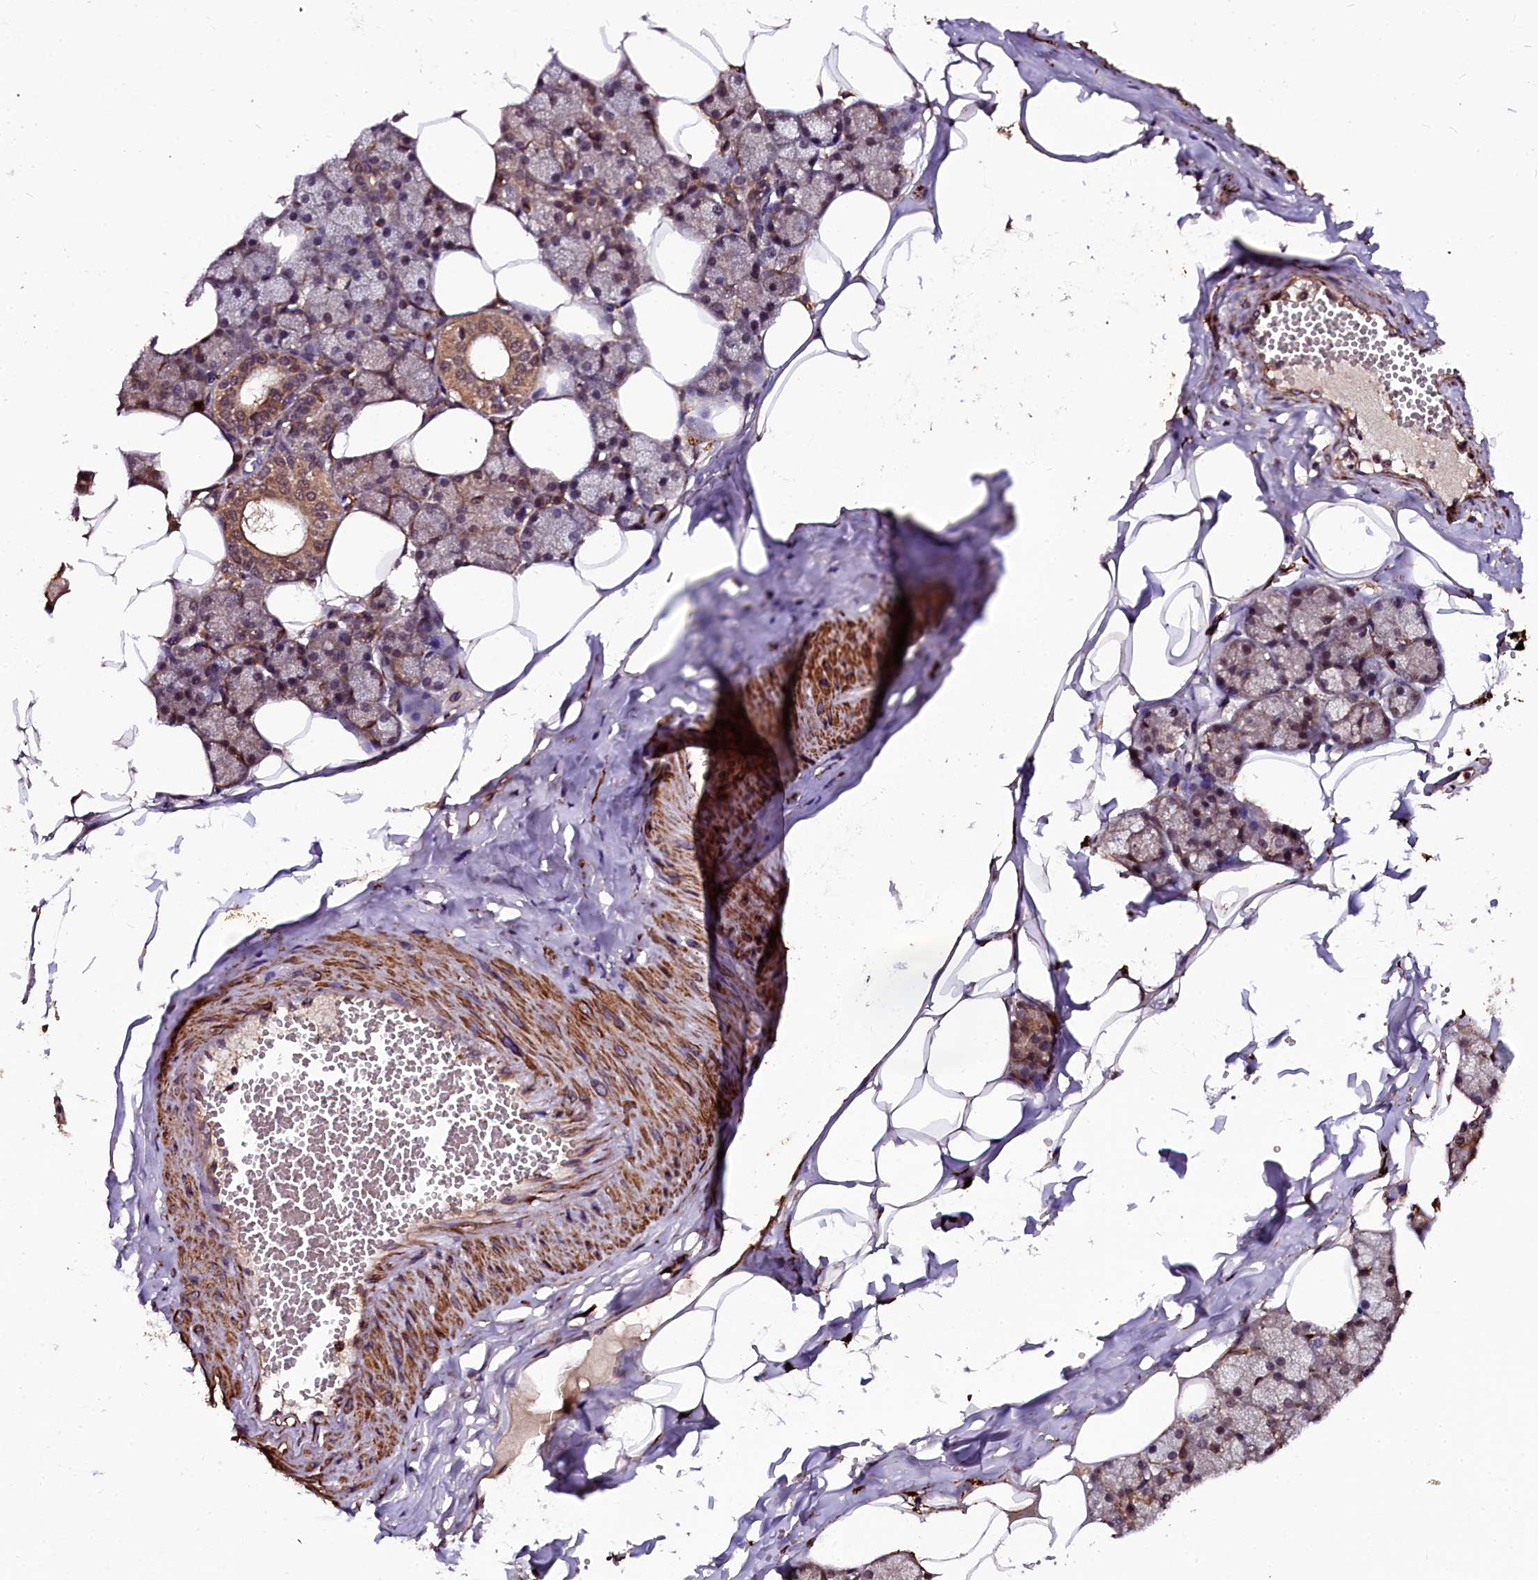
{"staining": {"intensity": "moderate", "quantity": "25%-75%", "location": "cytoplasmic/membranous,nuclear"}, "tissue": "salivary gland", "cell_type": "Glandular cells", "image_type": "normal", "snomed": [{"axis": "morphology", "description": "Normal tissue, NOS"}, {"axis": "topography", "description": "Salivary gland"}], "caption": "Protein expression analysis of normal salivary gland reveals moderate cytoplasmic/membranous,nuclear expression in approximately 25%-75% of glandular cells. (DAB IHC with brightfield microscopy, high magnification).", "gene": "N4BP1", "patient": {"sex": "male", "age": 62}}